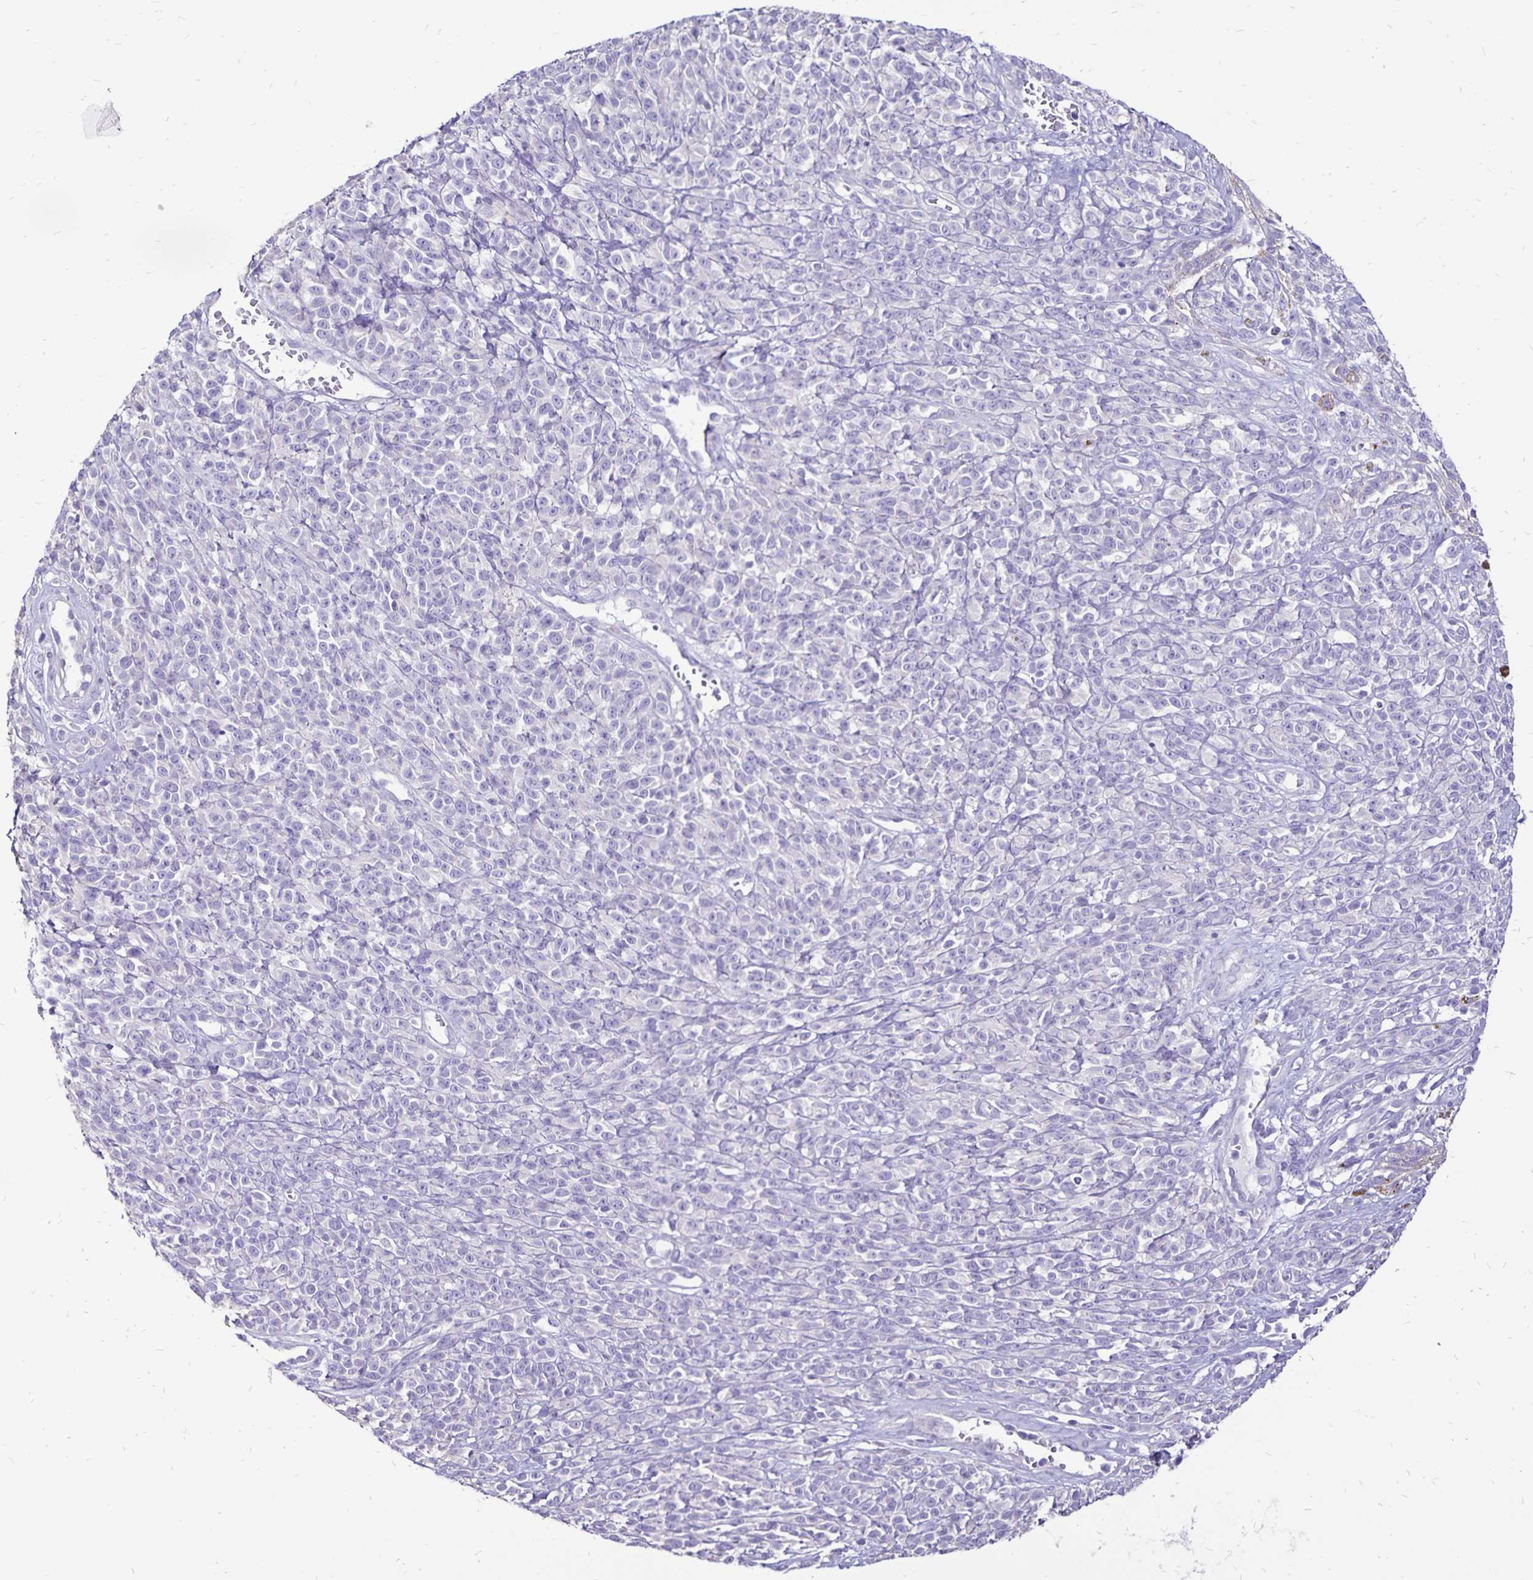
{"staining": {"intensity": "negative", "quantity": "none", "location": "none"}, "tissue": "melanoma", "cell_type": "Tumor cells", "image_type": "cancer", "snomed": [{"axis": "morphology", "description": "Malignant melanoma, NOS"}, {"axis": "topography", "description": "Skin"}, {"axis": "topography", "description": "Skin of trunk"}], "caption": "High power microscopy image of an IHC photomicrograph of malignant melanoma, revealing no significant expression in tumor cells. The staining was performed using DAB to visualize the protein expression in brown, while the nuclei were stained in blue with hematoxylin (Magnification: 20x).", "gene": "EVPL", "patient": {"sex": "male", "age": 74}}